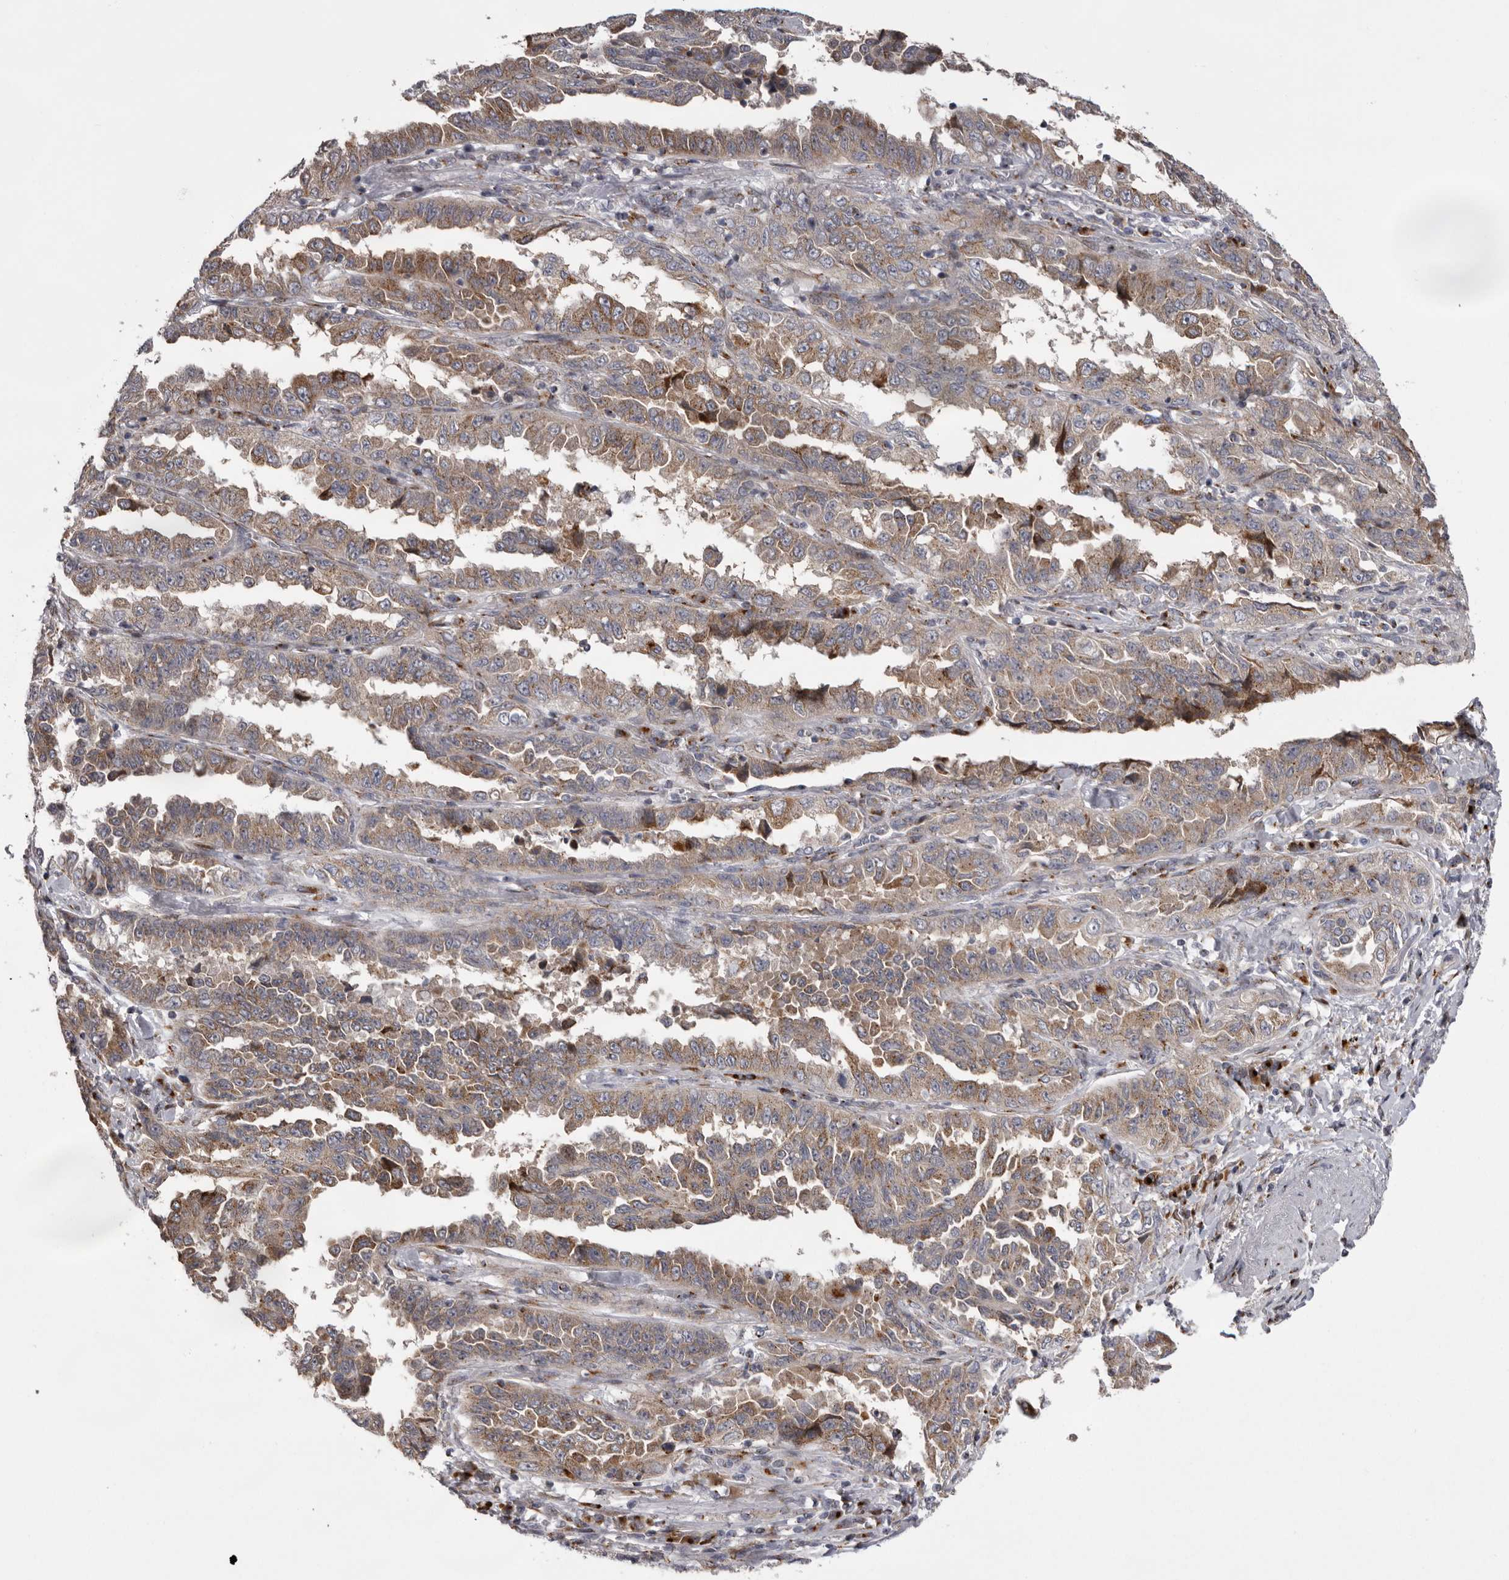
{"staining": {"intensity": "moderate", "quantity": ">75%", "location": "cytoplasmic/membranous"}, "tissue": "lung cancer", "cell_type": "Tumor cells", "image_type": "cancer", "snomed": [{"axis": "morphology", "description": "Adenocarcinoma, NOS"}, {"axis": "topography", "description": "Lung"}], "caption": "Immunohistochemical staining of human lung cancer exhibits medium levels of moderate cytoplasmic/membranous protein staining in approximately >75% of tumor cells.", "gene": "WDR47", "patient": {"sex": "female", "age": 51}}